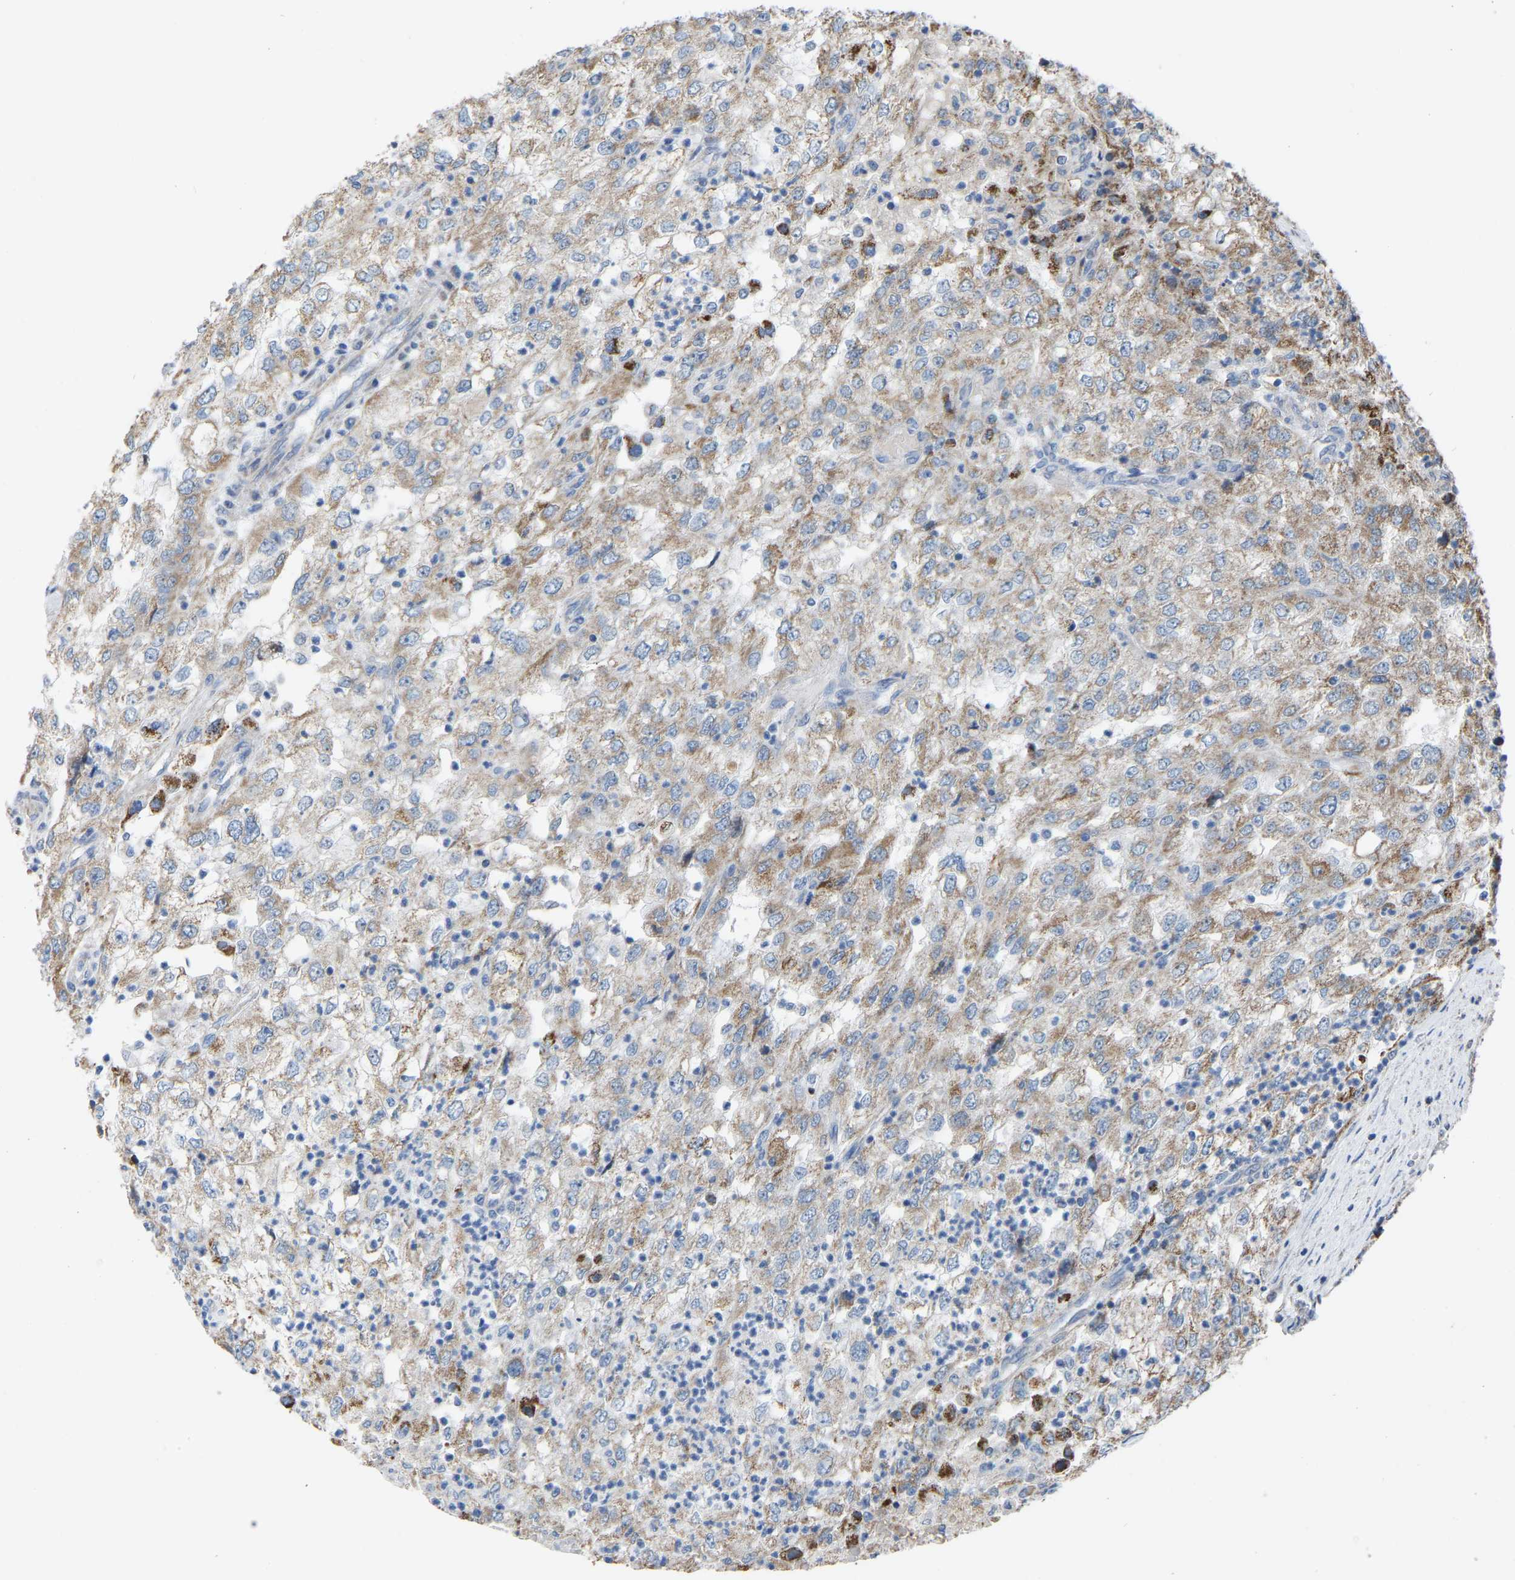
{"staining": {"intensity": "moderate", "quantity": ">75%", "location": "cytoplasmic/membranous"}, "tissue": "renal cancer", "cell_type": "Tumor cells", "image_type": "cancer", "snomed": [{"axis": "morphology", "description": "Adenocarcinoma, NOS"}, {"axis": "topography", "description": "Kidney"}], "caption": "High-magnification brightfield microscopy of renal cancer stained with DAB (brown) and counterstained with hematoxylin (blue). tumor cells exhibit moderate cytoplasmic/membranous expression is identified in approximately>75% of cells.", "gene": "BCL10", "patient": {"sex": "female", "age": 54}}